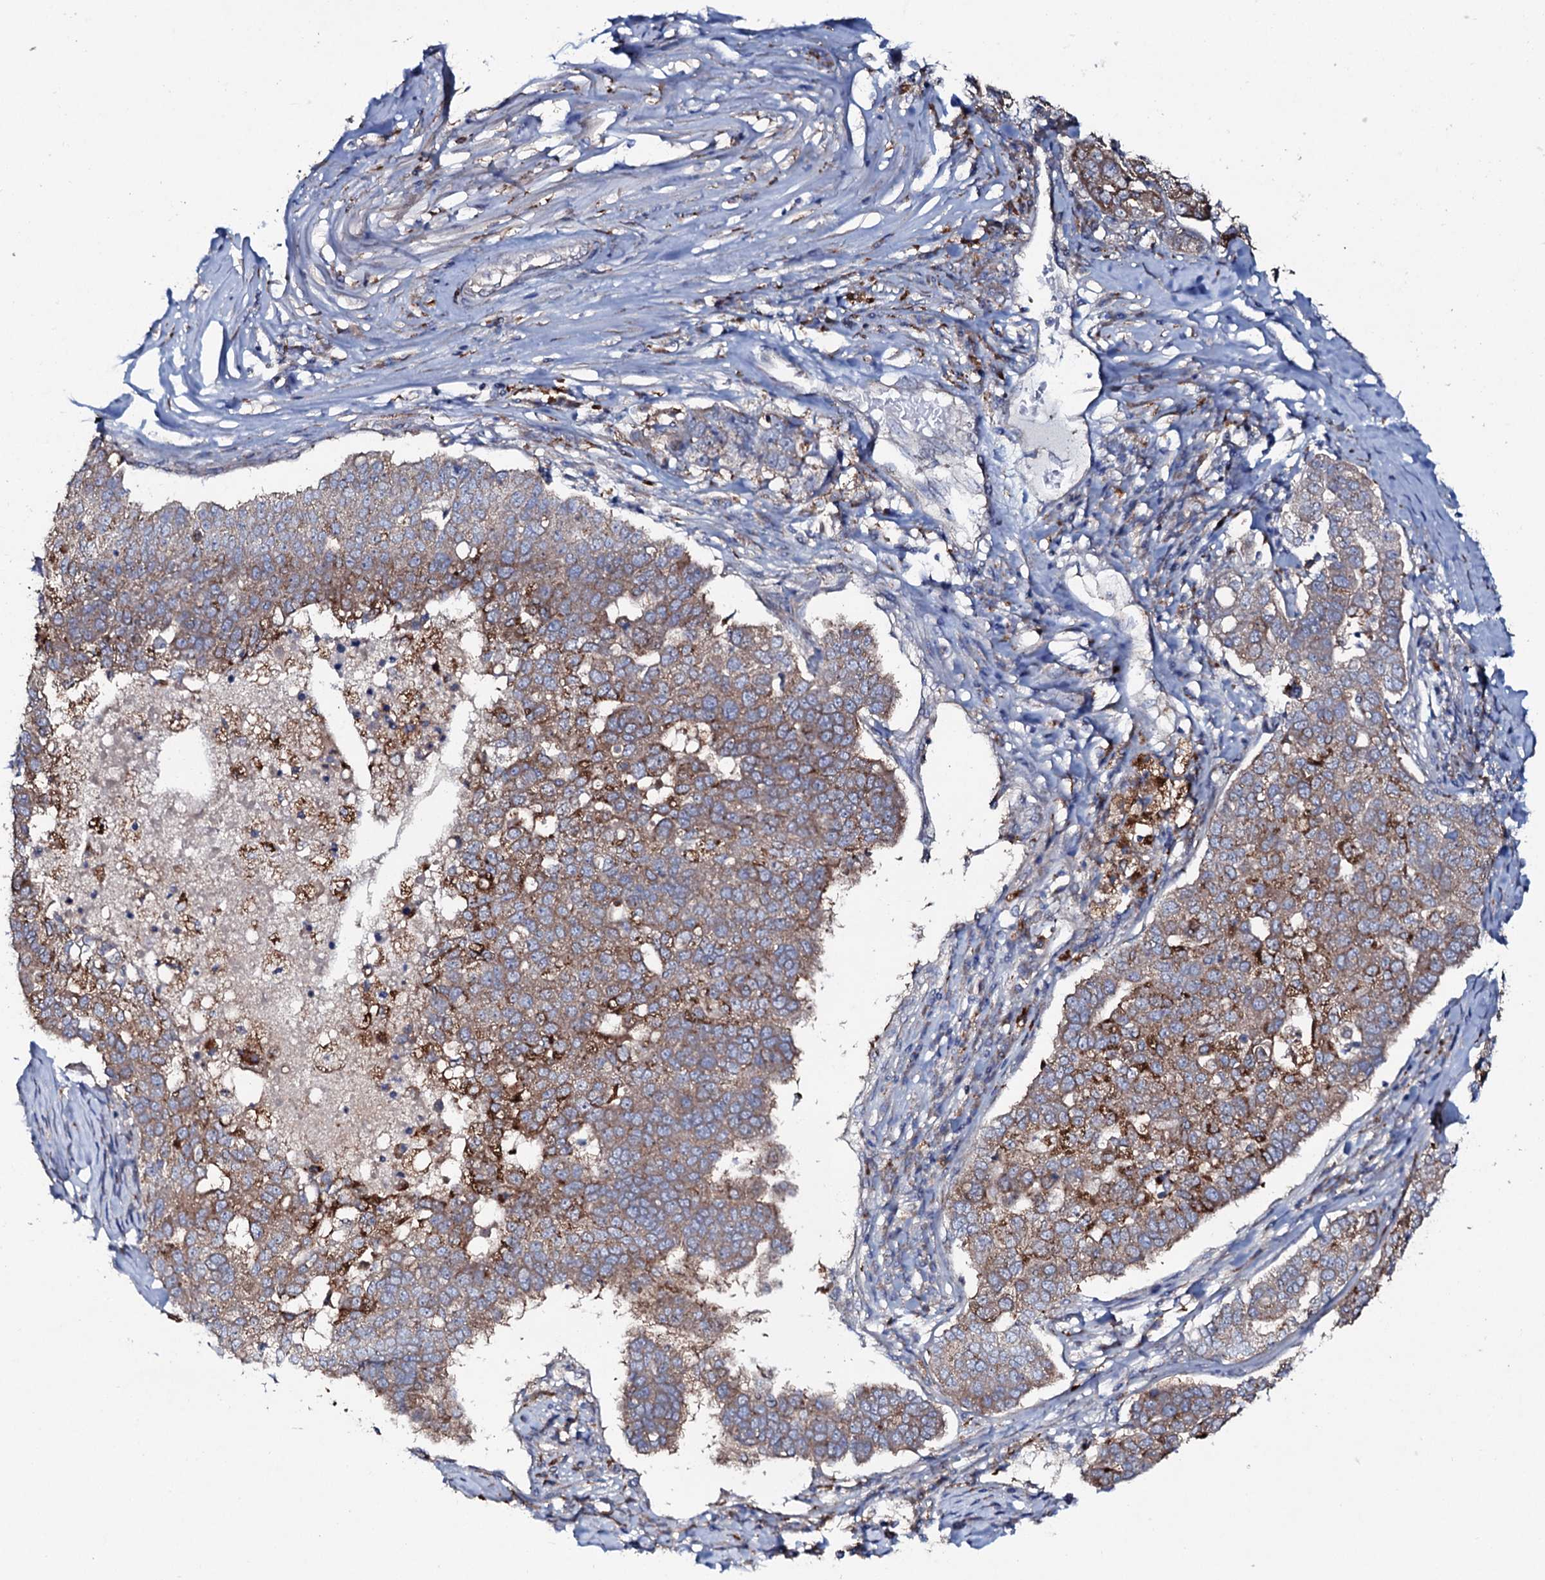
{"staining": {"intensity": "moderate", "quantity": ">75%", "location": "cytoplasmic/membranous"}, "tissue": "pancreatic cancer", "cell_type": "Tumor cells", "image_type": "cancer", "snomed": [{"axis": "morphology", "description": "Adenocarcinoma, NOS"}, {"axis": "topography", "description": "Pancreas"}], "caption": "Pancreatic cancer (adenocarcinoma) tissue exhibits moderate cytoplasmic/membranous expression in approximately >75% of tumor cells, visualized by immunohistochemistry.", "gene": "P2RX4", "patient": {"sex": "female", "age": 61}}